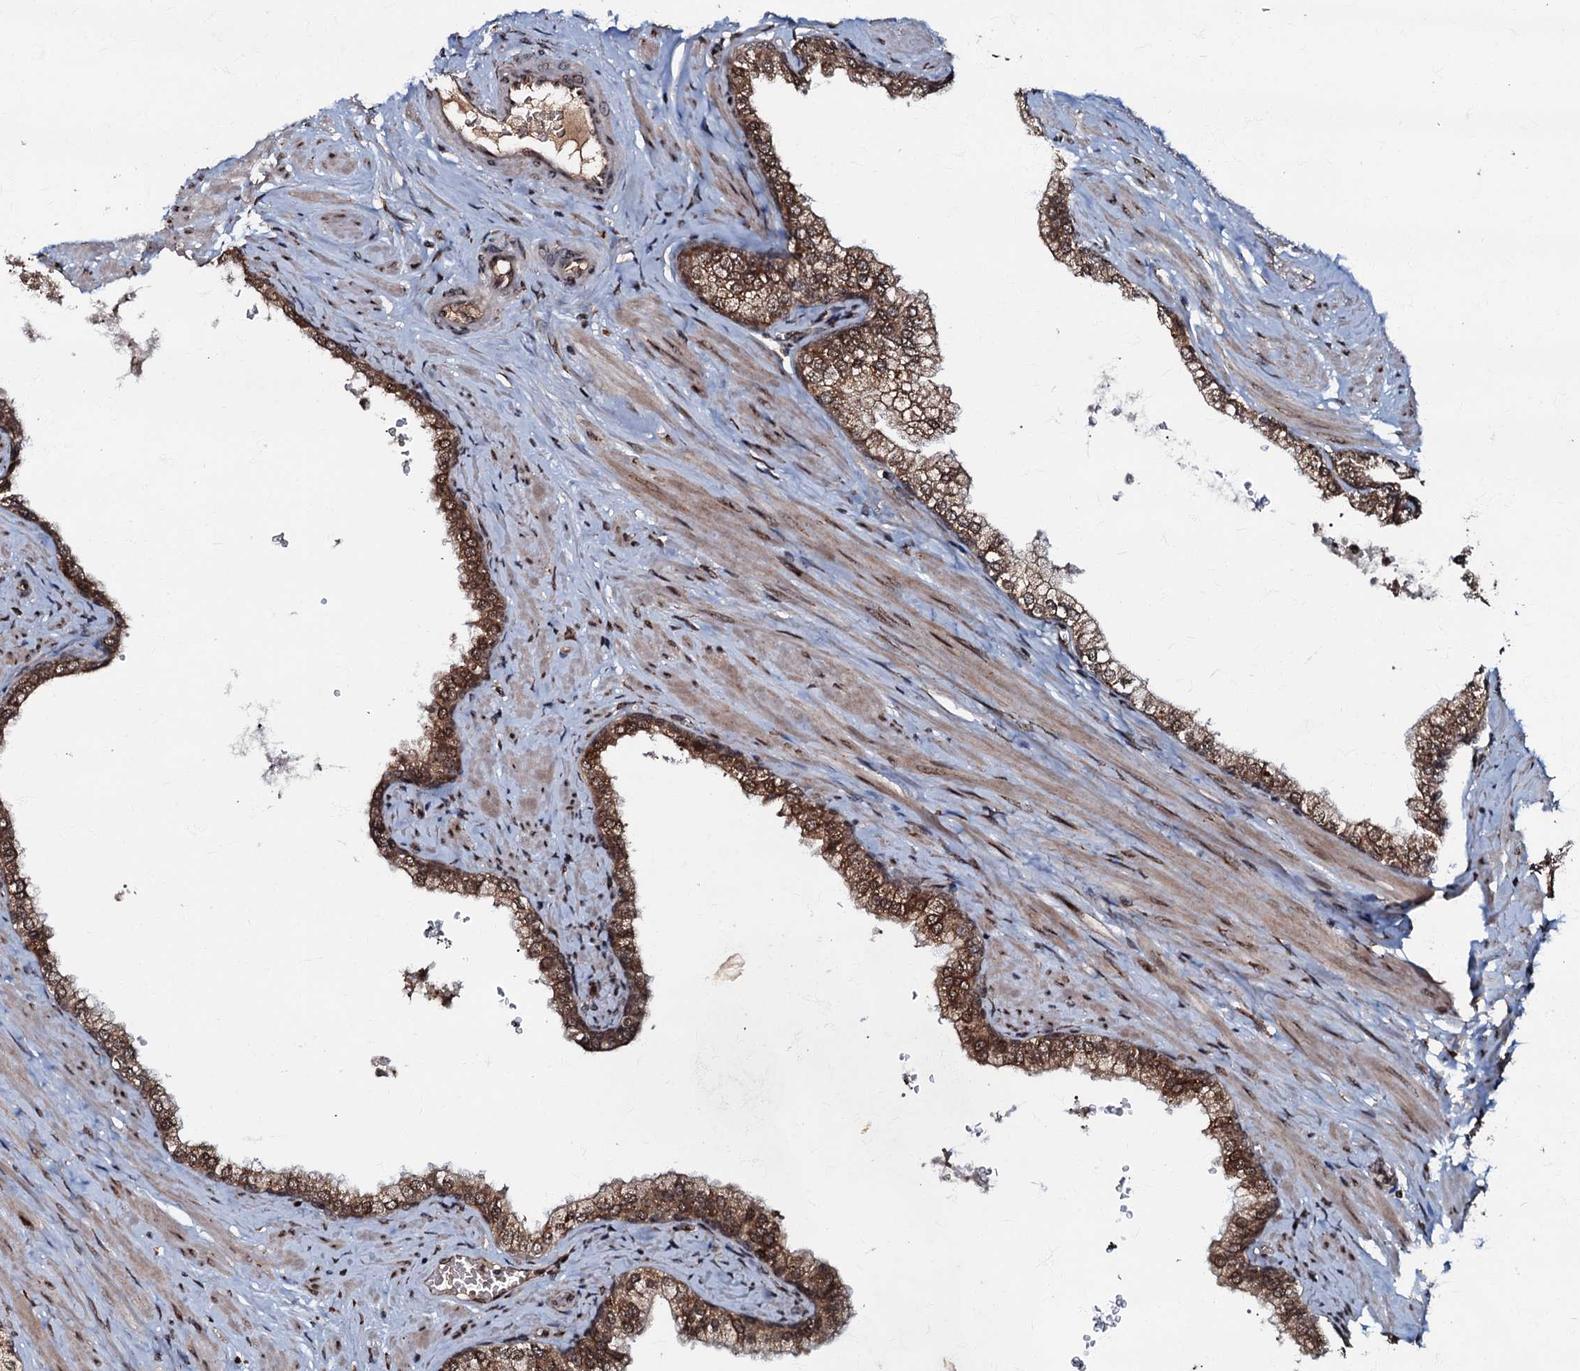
{"staining": {"intensity": "moderate", "quantity": ">75%", "location": "cytoplasmic/membranous,nuclear"}, "tissue": "prostate", "cell_type": "Glandular cells", "image_type": "normal", "snomed": [{"axis": "morphology", "description": "Normal tissue, NOS"}, {"axis": "morphology", "description": "Urothelial carcinoma, Low grade"}, {"axis": "topography", "description": "Urinary bladder"}, {"axis": "topography", "description": "Prostate"}], "caption": "Protein expression analysis of normal prostate displays moderate cytoplasmic/membranous,nuclear positivity in about >75% of glandular cells. The protein is shown in brown color, while the nuclei are stained blue.", "gene": "C18orf32", "patient": {"sex": "male", "age": 60}}